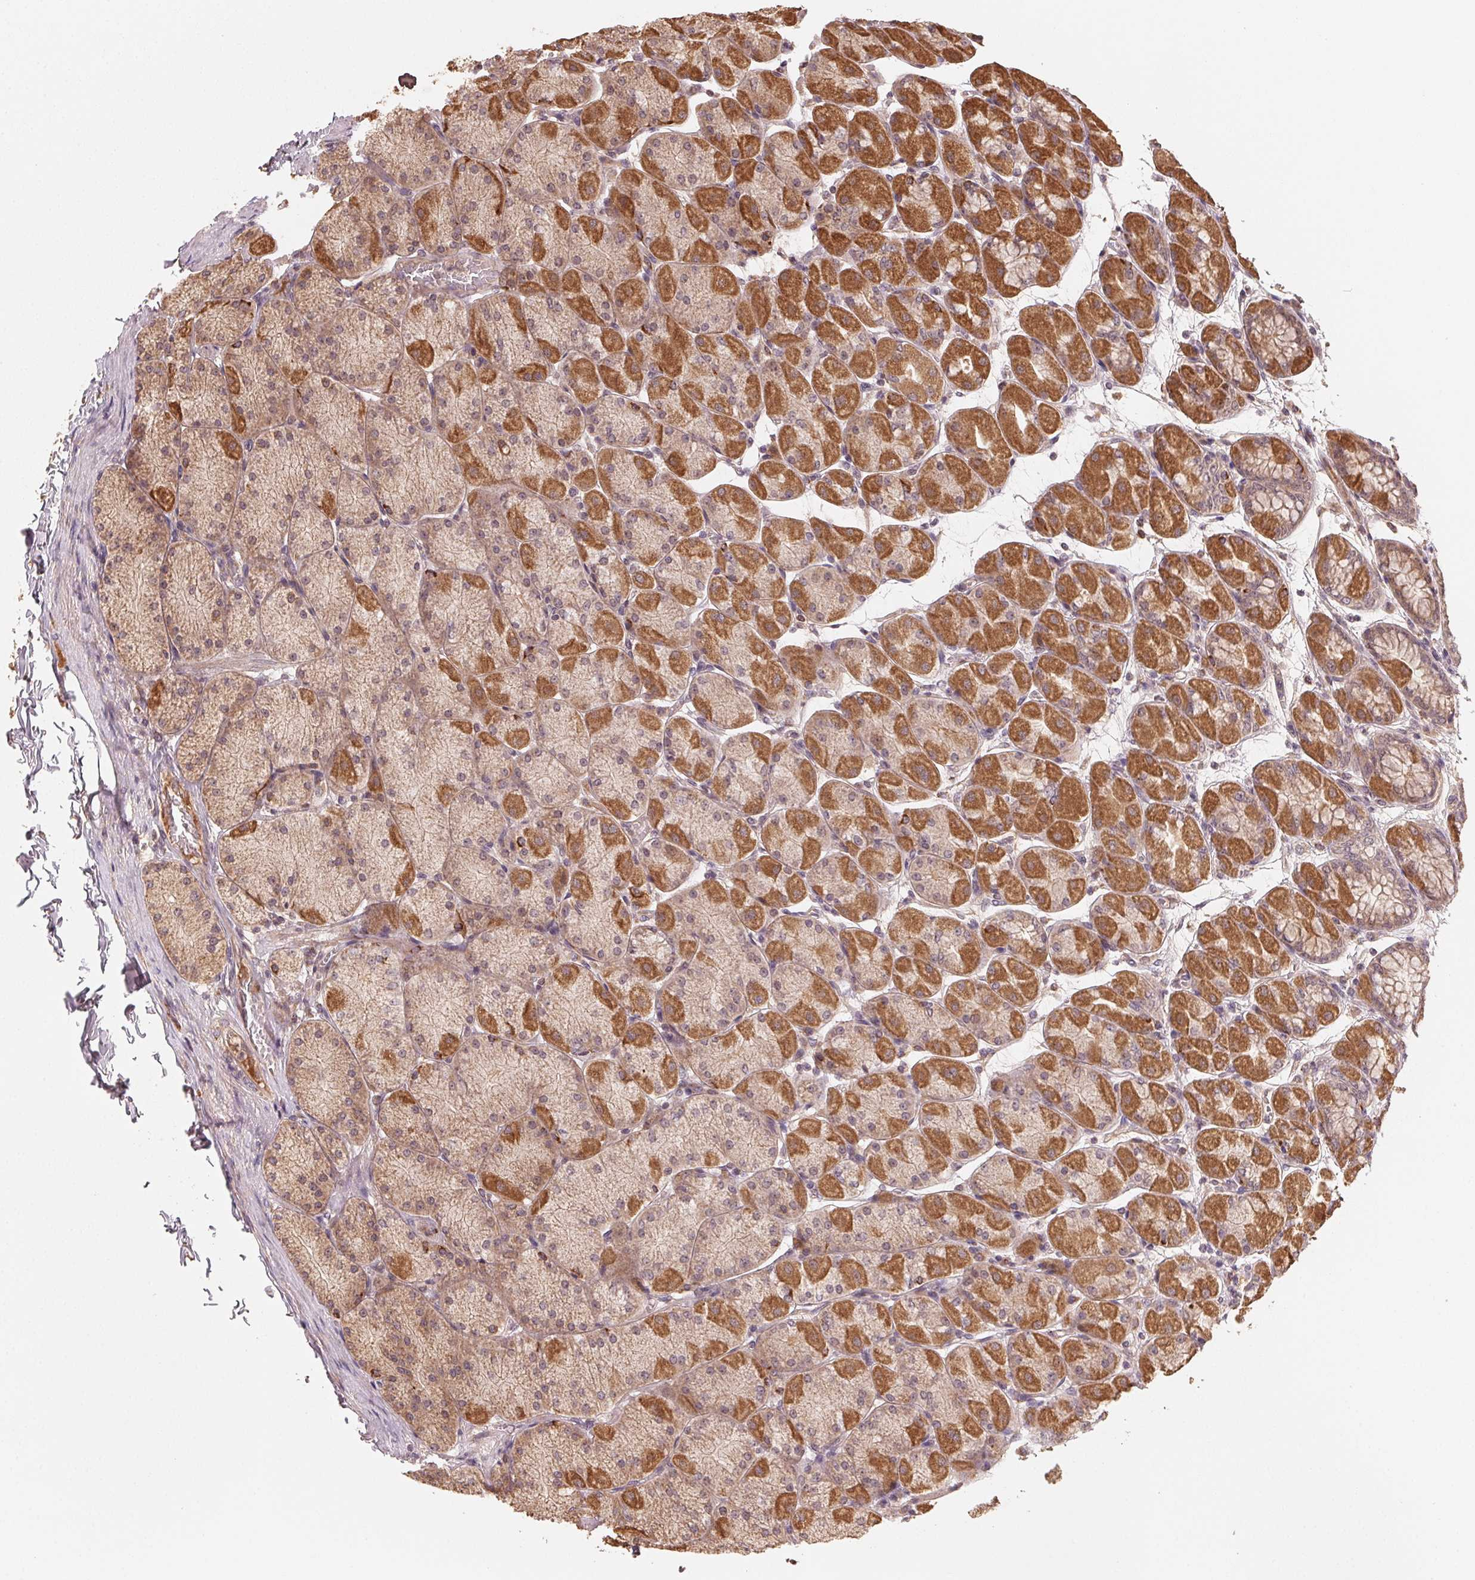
{"staining": {"intensity": "strong", "quantity": "25%-75%", "location": "cytoplasmic/membranous"}, "tissue": "stomach", "cell_type": "Glandular cells", "image_type": "normal", "snomed": [{"axis": "morphology", "description": "Normal tissue, NOS"}, {"axis": "topography", "description": "Stomach, upper"}], "caption": "Immunohistochemistry (IHC) (DAB) staining of normal stomach demonstrates strong cytoplasmic/membranous protein expression in about 25%-75% of glandular cells. Using DAB (3,3'-diaminobenzidine) (brown) and hematoxylin (blue) stains, captured at high magnification using brightfield microscopy.", "gene": "WBP2", "patient": {"sex": "female", "age": 56}}